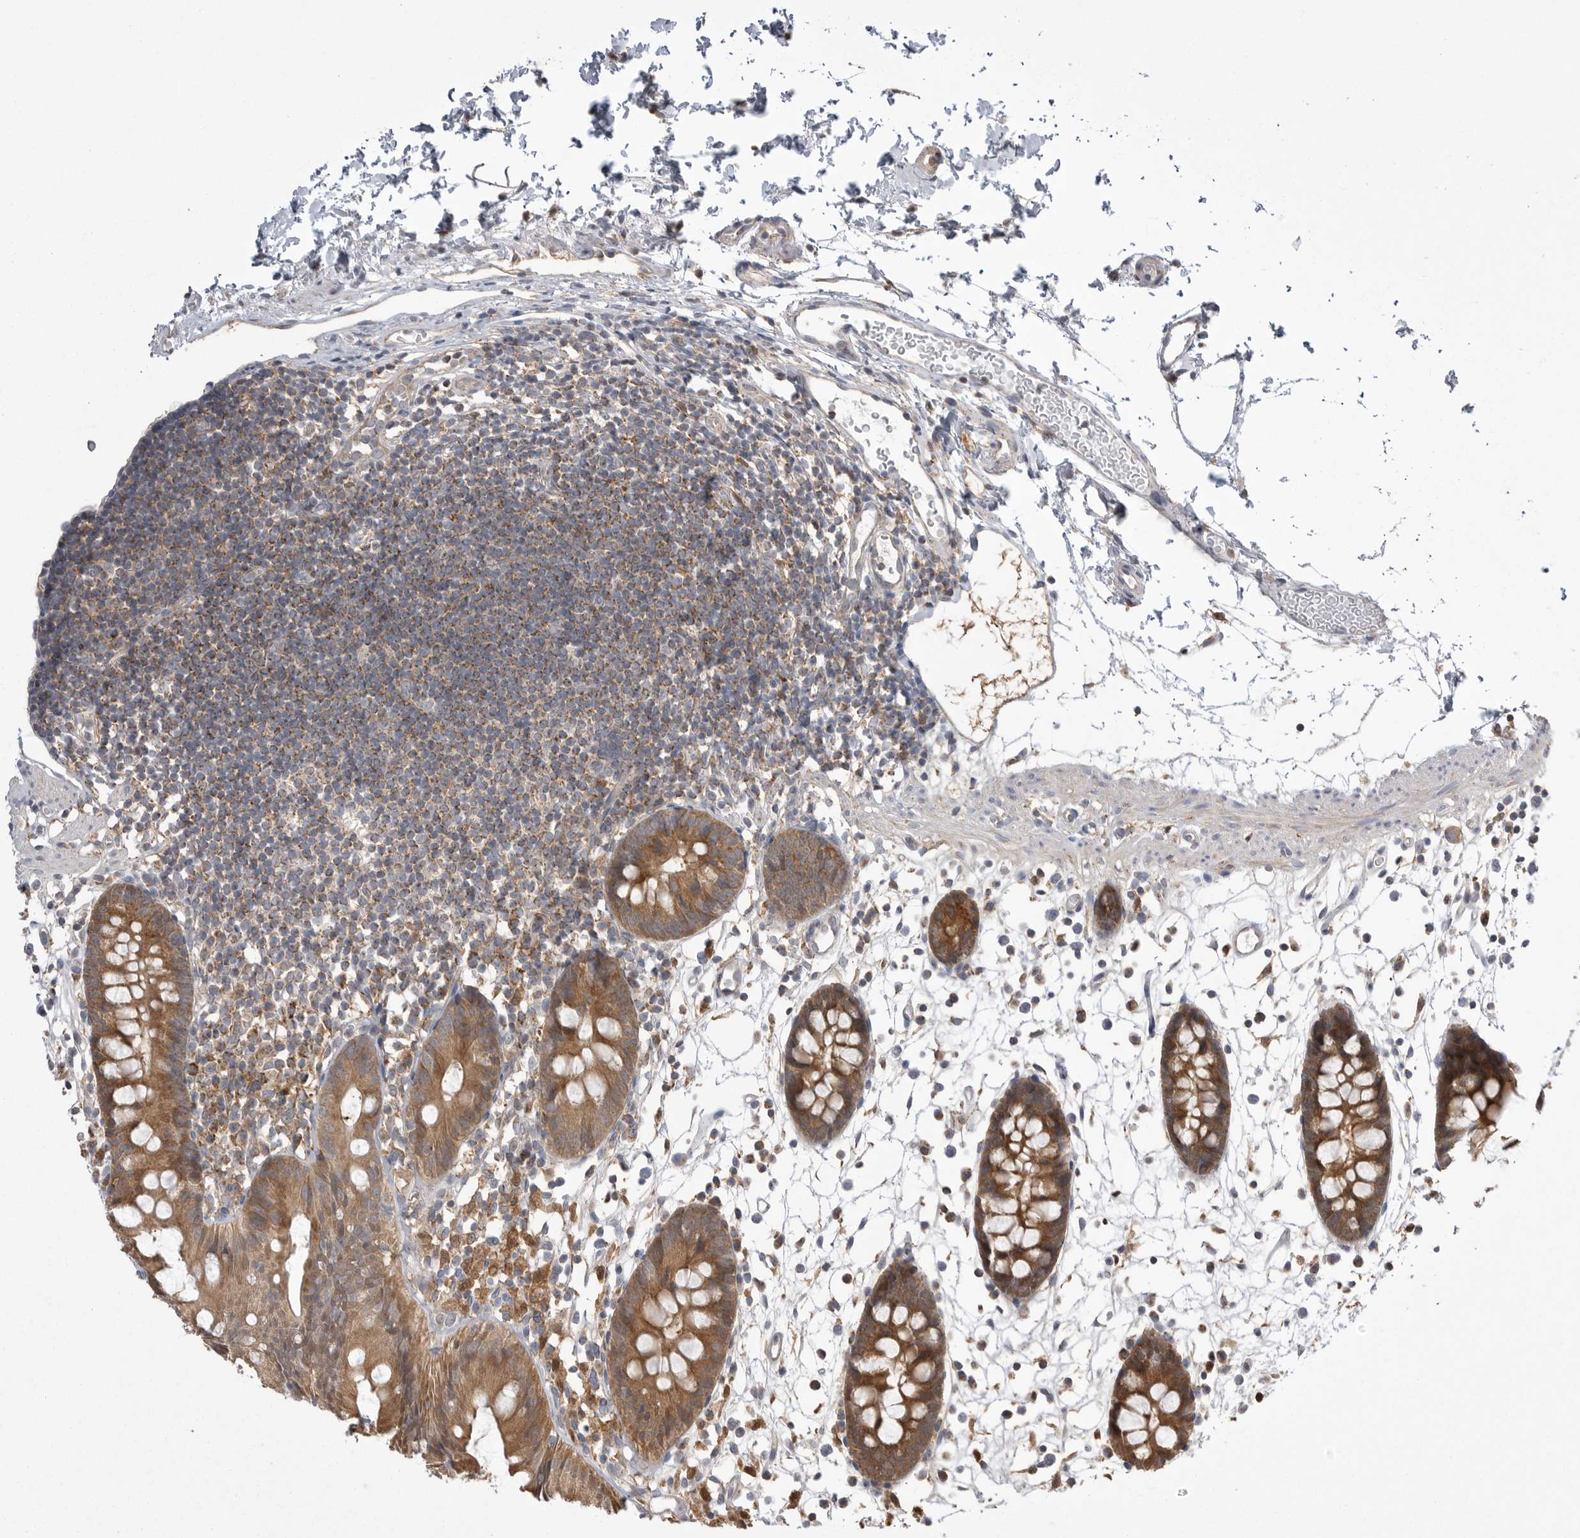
{"staining": {"intensity": "weak", "quantity": "25%-75%", "location": "cytoplasmic/membranous"}, "tissue": "colon", "cell_type": "Endothelial cells", "image_type": "normal", "snomed": [{"axis": "morphology", "description": "Normal tissue, NOS"}, {"axis": "topography", "description": "Colon"}], "caption": "Immunohistochemistry (IHC) of normal human colon displays low levels of weak cytoplasmic/membranous staining in approximately 25%-75% of endothelial cells.", "gene": "KYAT3", "patient": {"sex": "male", "age": 56}}